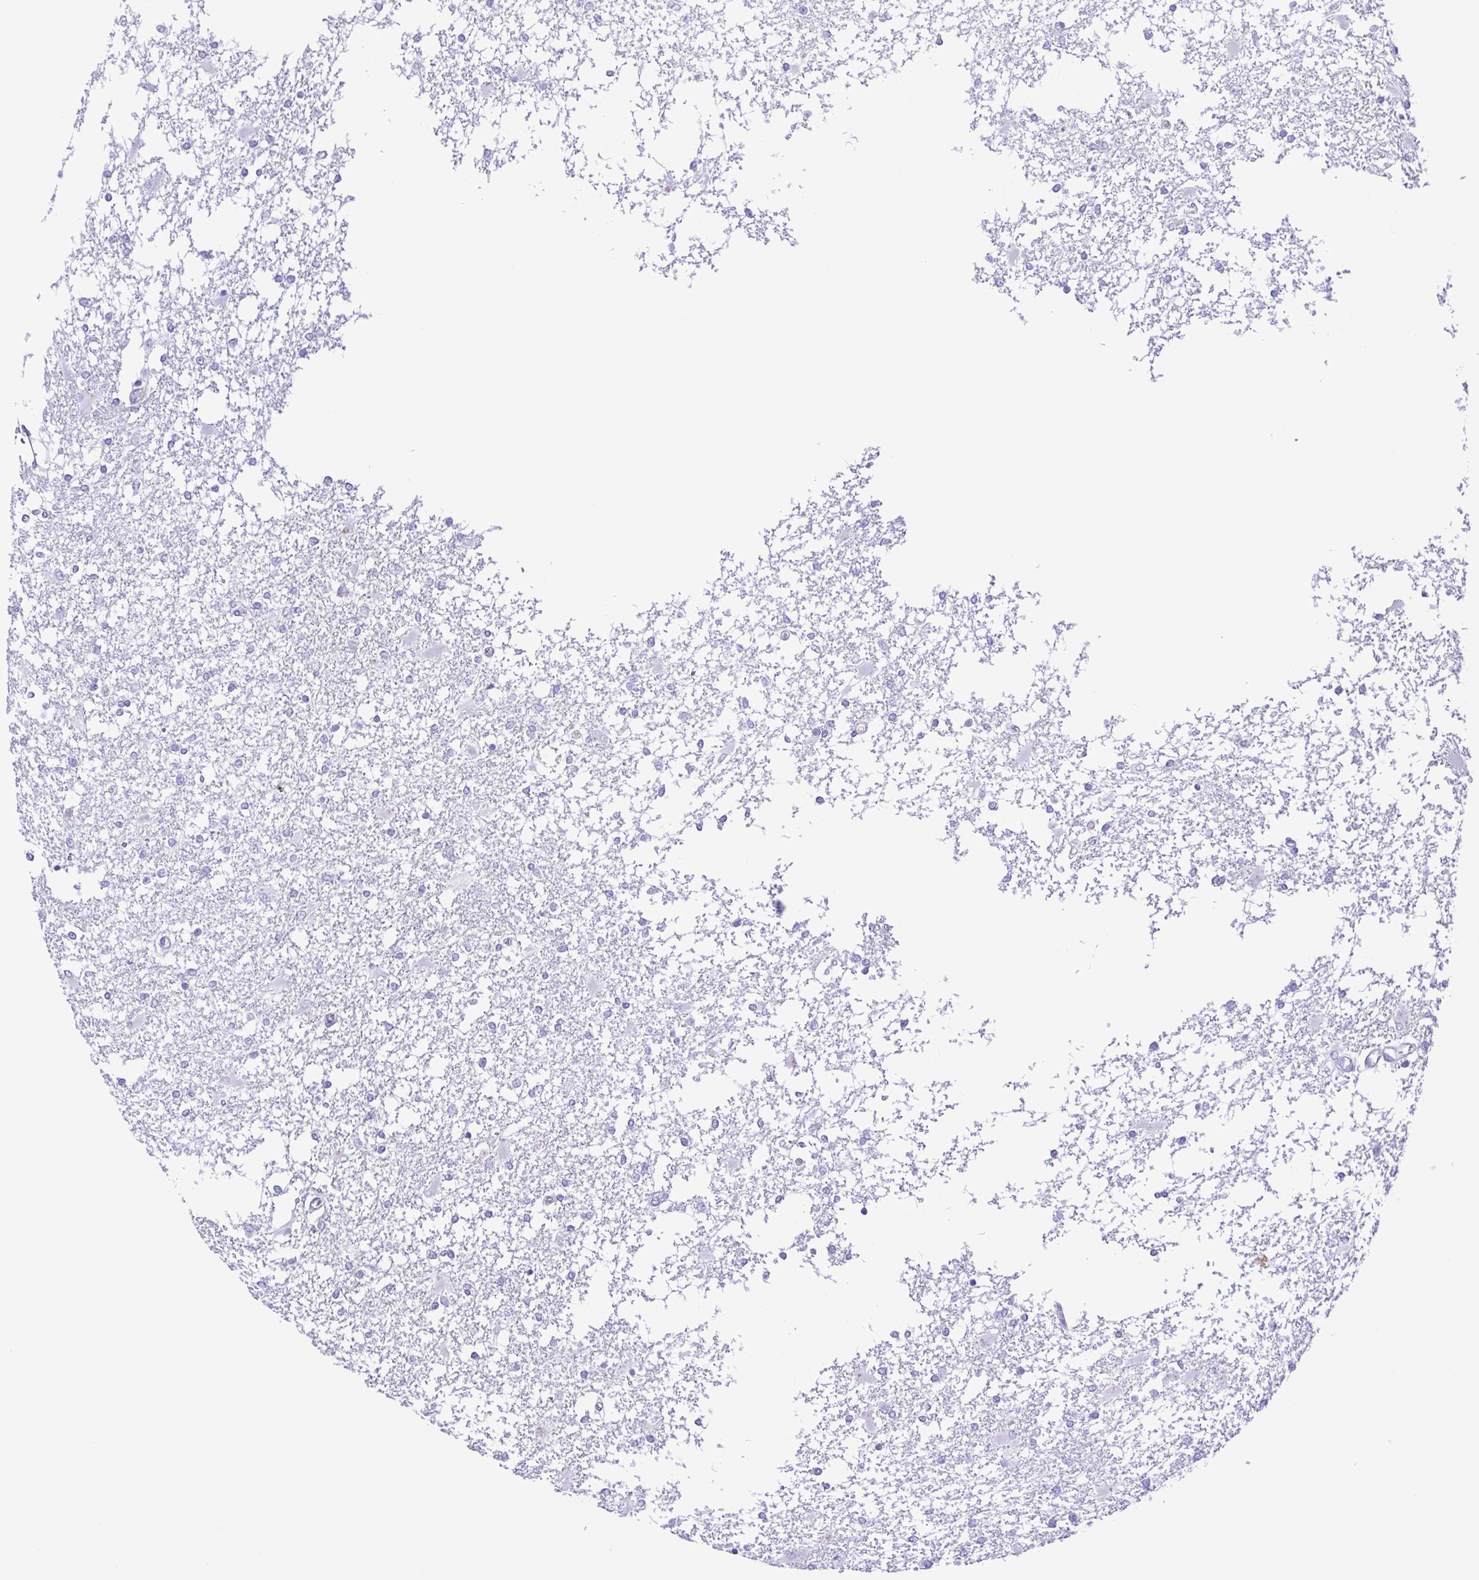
{"staining": {"intensity": "negative", "quantity": "none", "location": "none"}, "tissue": "glioma", "cell_type": "Tumor cells", "image_type": "cancer", "snomed": [{"axis": "morphology", "description": "Glioma, malignant, High grade"}, {"axis": "topography", "description": "Cerebral cortex"}], "caption": "Immunohistochemical staining of human glioma exhibits no significant staining in tumor cells.", "gene": "CYP17A1", "patient": {"sex": "male", "age": 79}}